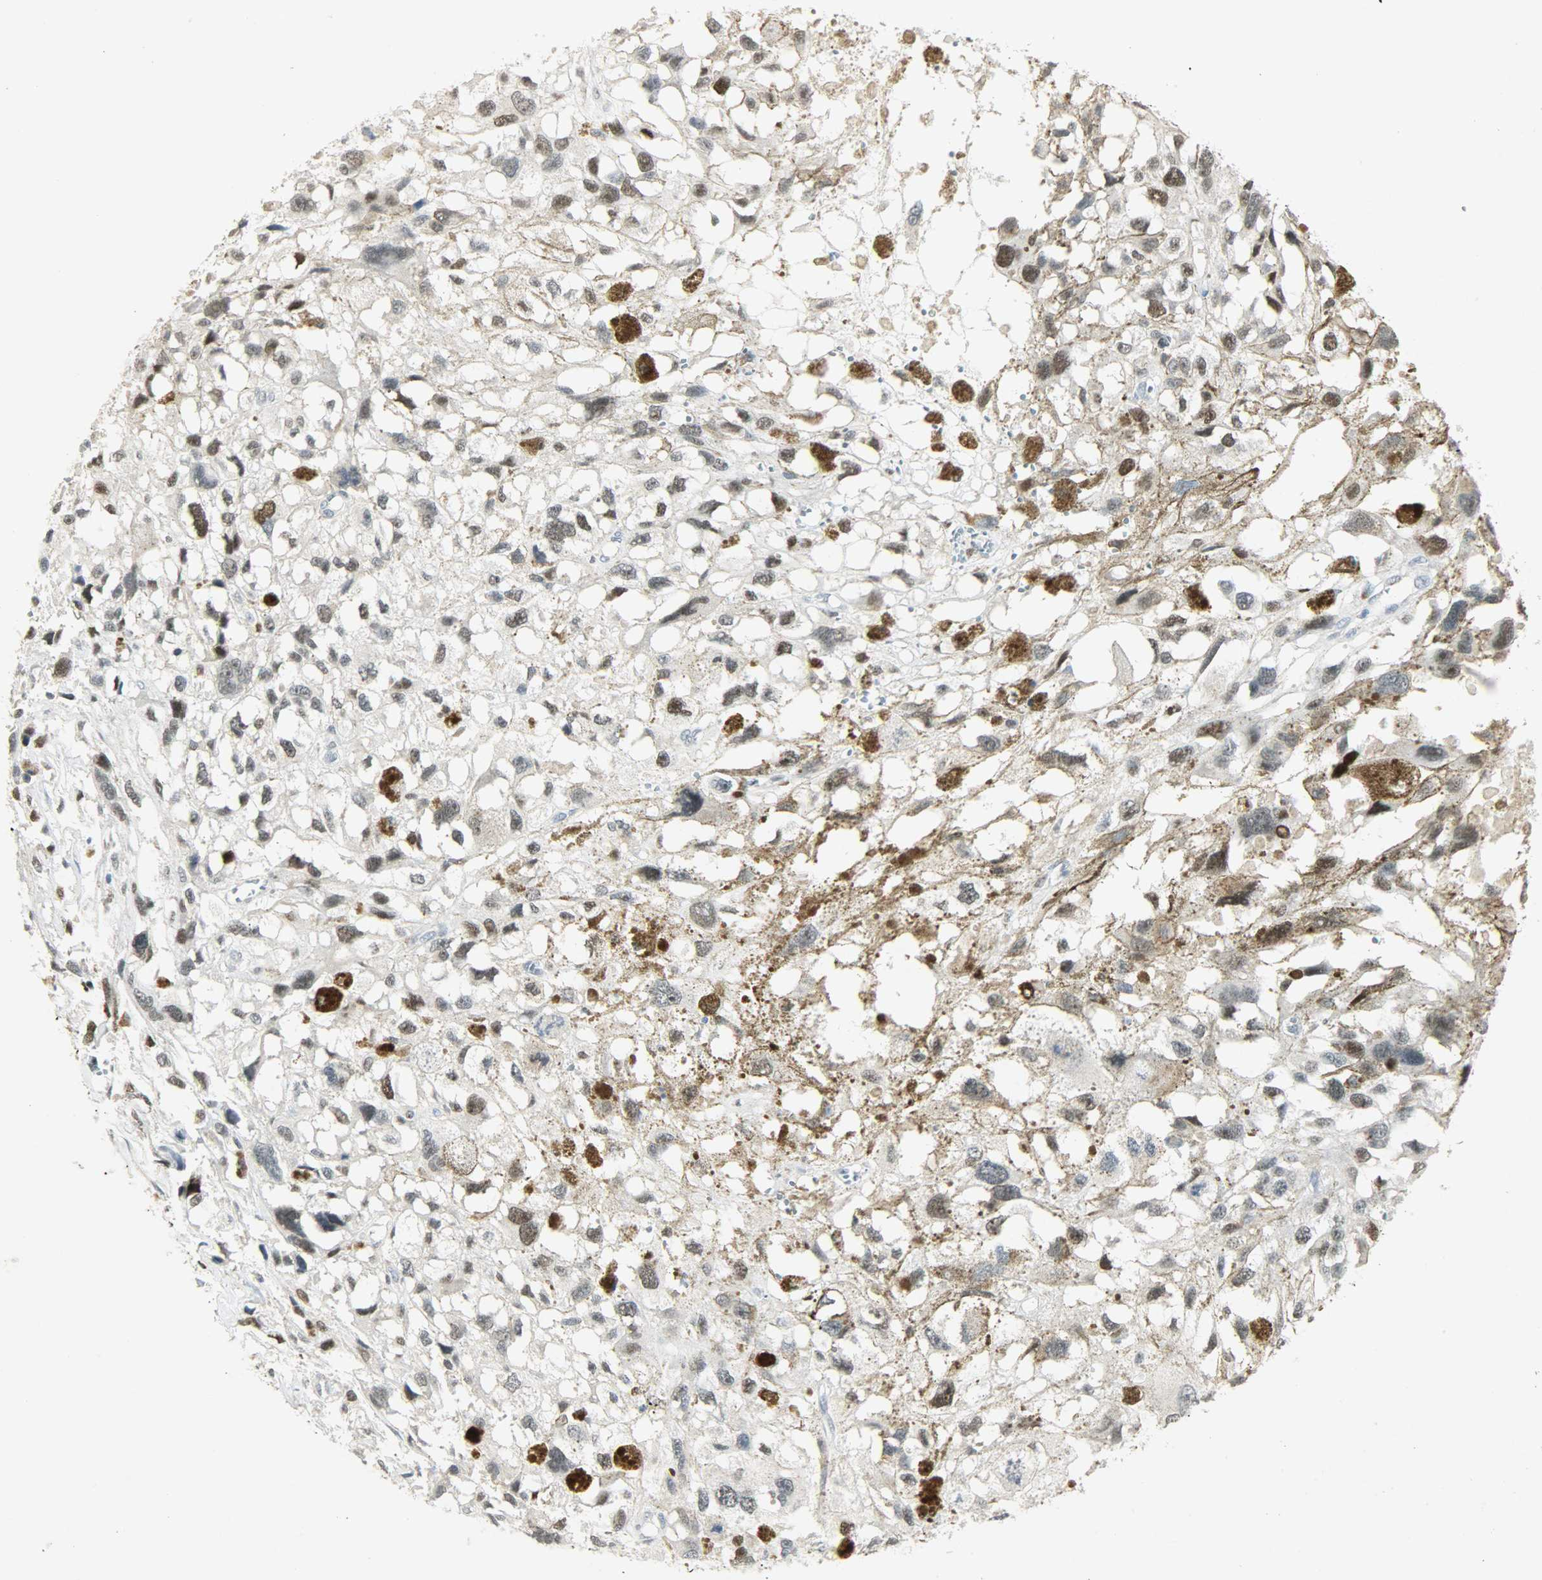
{"staining": {"intensity": "weak", "quantity": ">75%", "location": "nuclear"}, "tissue": "melanoma", "cell_type": "Tumor cells", "image_type": "cancer", "snomed": [{"axis": "morphology", "description": "Malignant melanoma, Metastatic site"}, {"axis": "topography", "description": "Lymph node"}], "caption": "Immunohistochemistry (IHC) (DAB (3,3'-diaminobenzidine)) staining of melanoma reveals weak nuclear protein positivity in approximately >75% of tumor cells.", "gene": "PPARG", "patient": {"sex": "male", "age": 59}}